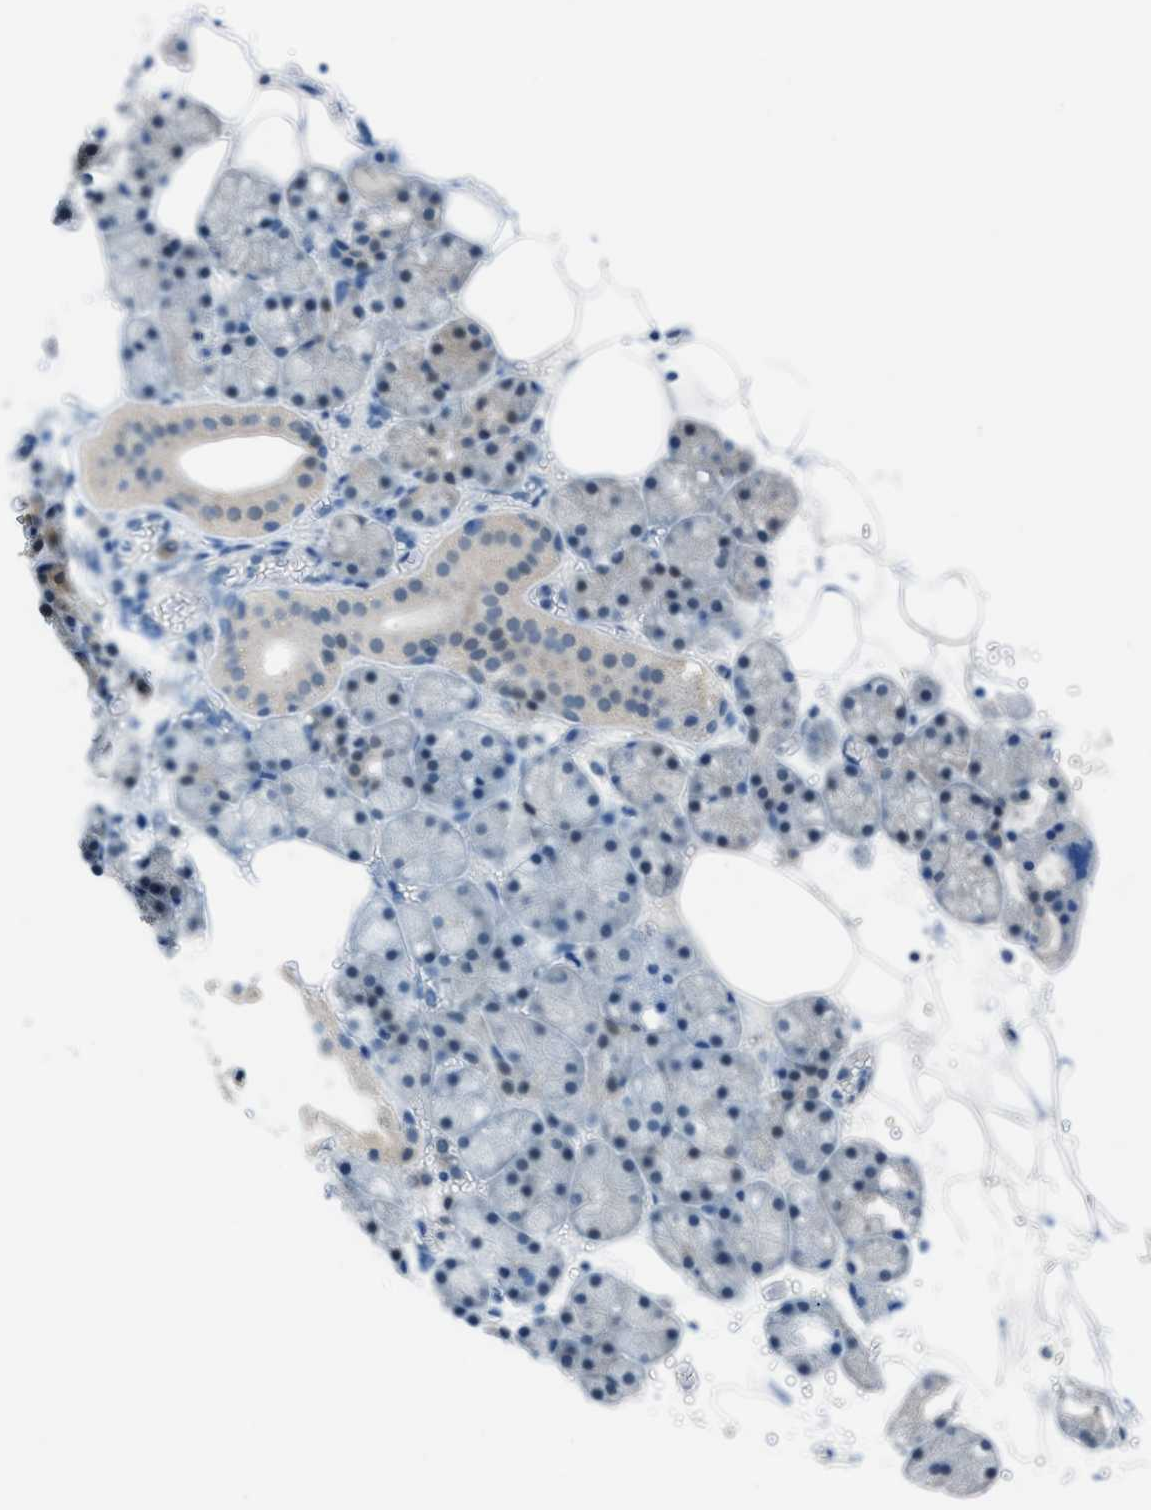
{"staining": {"intensity": "weak", "quantity": "25%-75%", "location": "cytoplasmic/membranous"}, "tissue": "salivary gland", "cell_type": "Glandular cells", "image_type": "normal", "snomed": [{"axis": "morphology", "description": "Normal tissue, NOS"}, {"axis": "topography", "description": "Salivary gland"}], "caption": "Immunohistochemical staining of normal human salivary gland exhibits 25%-75% levels of weak cytoplasmic/membranous protein expression in about 25%-75% of glandular cells. (Stains: DAB in brown, nuclei in blue, Microscopy: brightfield microscopy at high magnification).", "gene": "ACP1", "patient": {"sex": "male", "age": 62}}